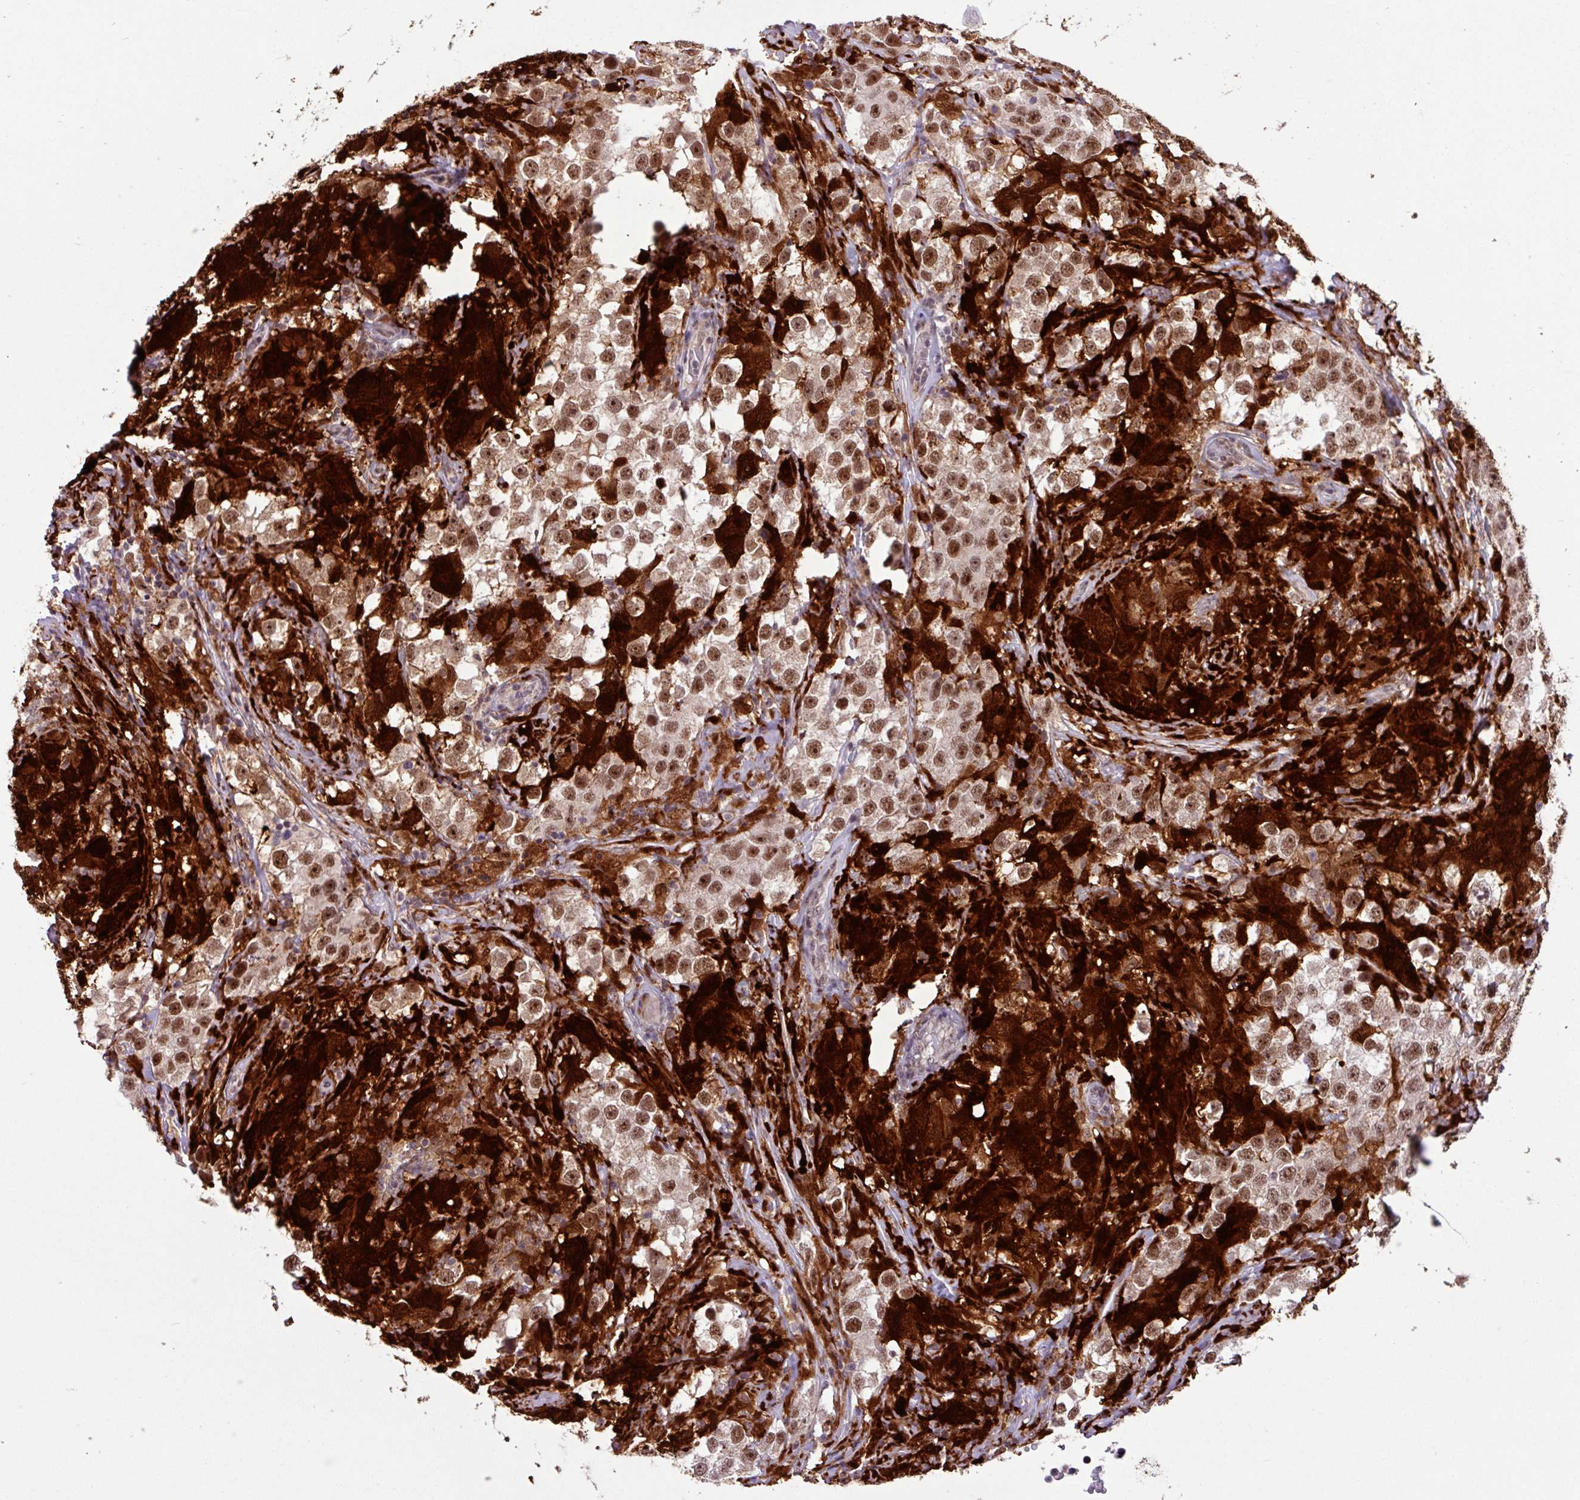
{"staining": {"intensity": "moderate", "quantity": ">75%", "location": "nuclear"}, "tissue": "testis cancer", "cell_type": "Tumor cells", "image_type": "cancer", "snomed": [{"axis": "morphology", "description": "Seminoma, NOS"}, {"axis": "topography", "description": "Testis"}], "caption": "This histopathology image exhibits testis seminoma stained with immunohistochemistry to label a protein in brown. The nuclear of tumor cells show moderate positivity for the protein. Nuclei are counter-stained blue.", "gene": "BRD3", "patient": {"sex": "male", "age": 46}}